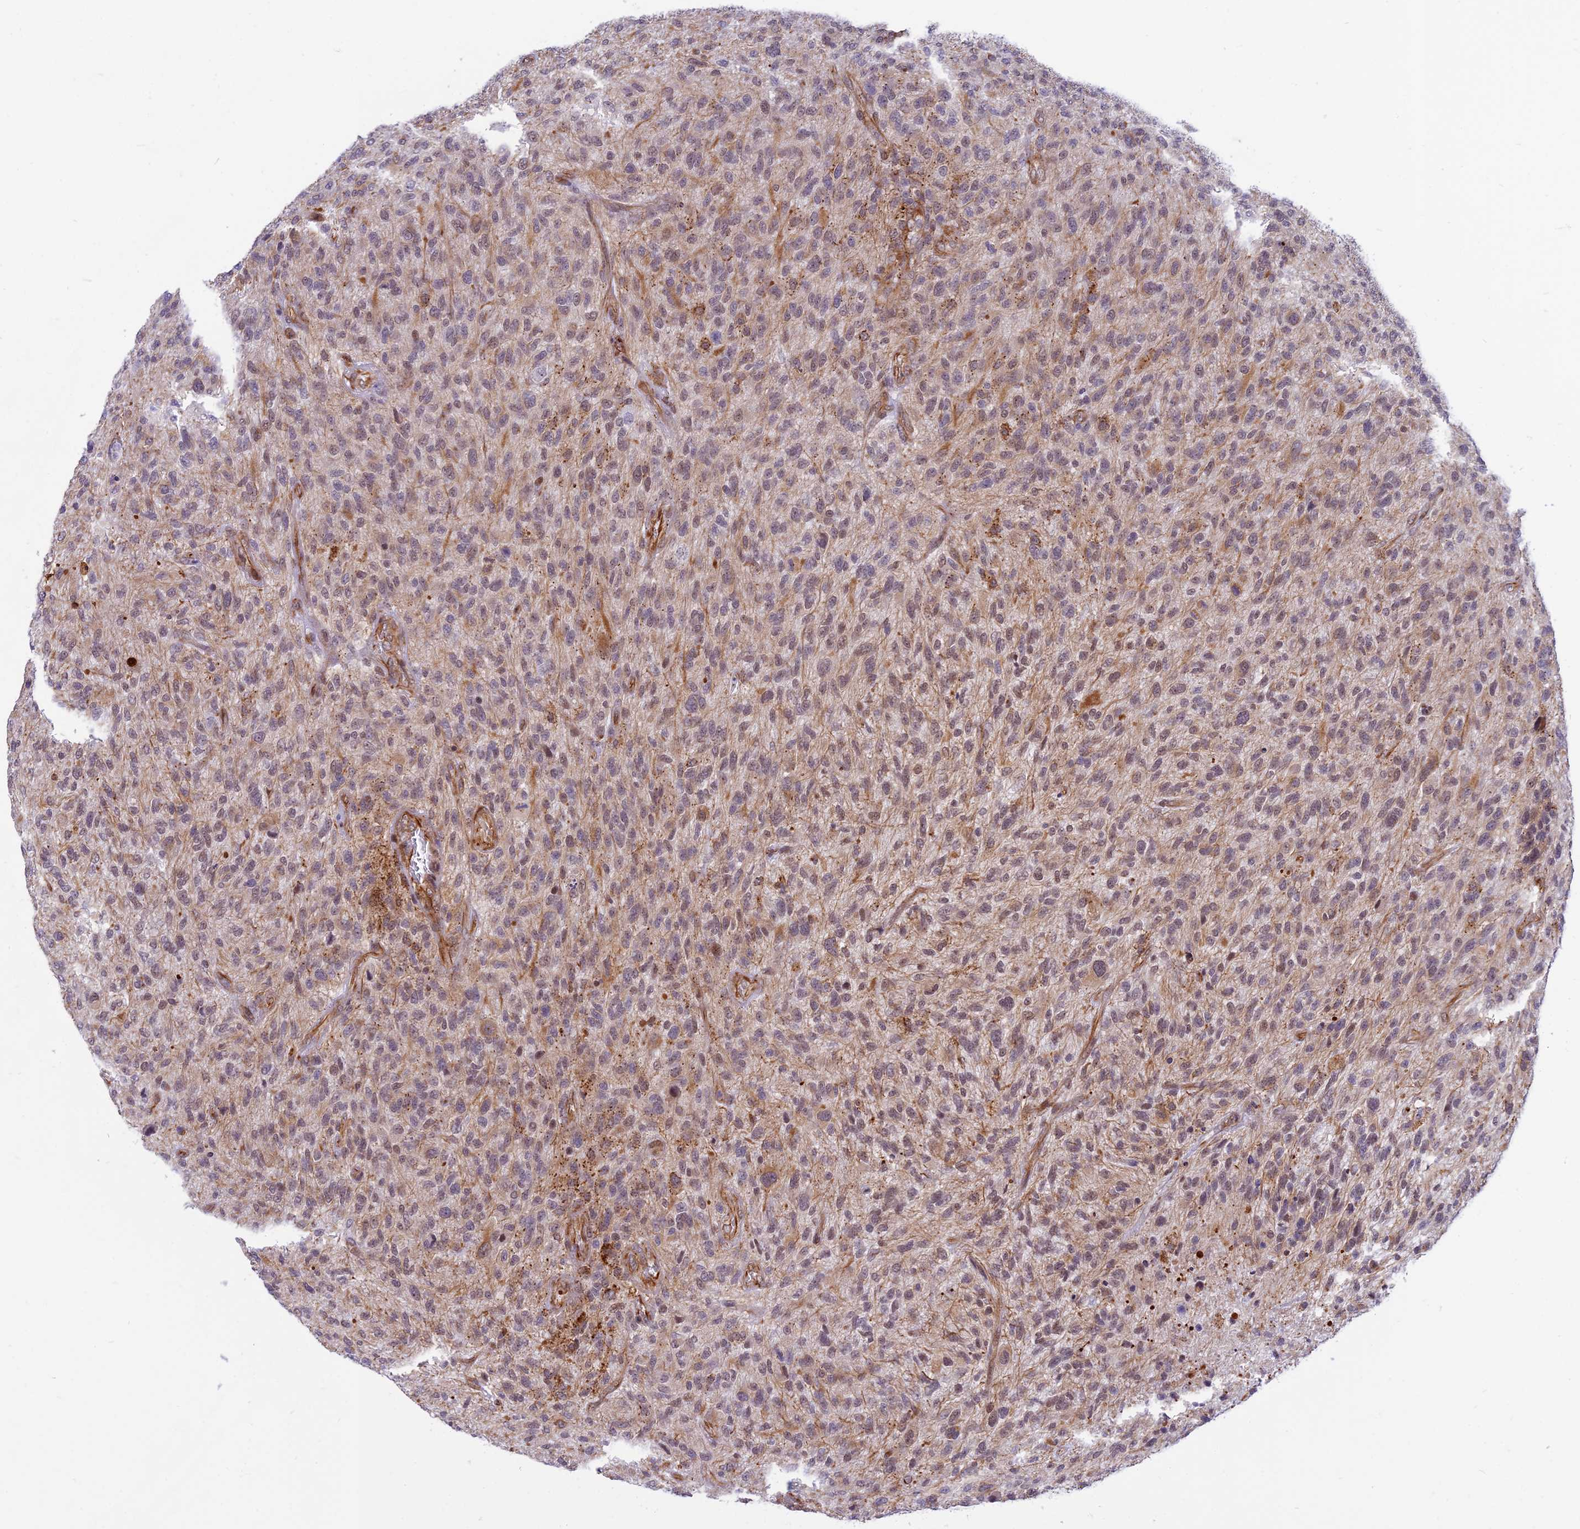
{"staining": {"intensity": "weak", "quantity": ">75%", "location": "cytoplasmic/membranous,nuclear"}, "tissue": "glioma", "cell_type": "Tumor cells", "image_type": "cancer", "snomed": [{"axis": "morphology", "description": "Glioma, malignant, High grade"}, {"axis": "topography", "description": "Brain"}], "caption": "An image of human malignant glioma (high-grade) stained for a protein reveals weak cytoplasmic/membranous and nuclear brown staining in tumor cells.", "gene": "SAPCD2", "patient": {"sex": "male", "age": 47}}